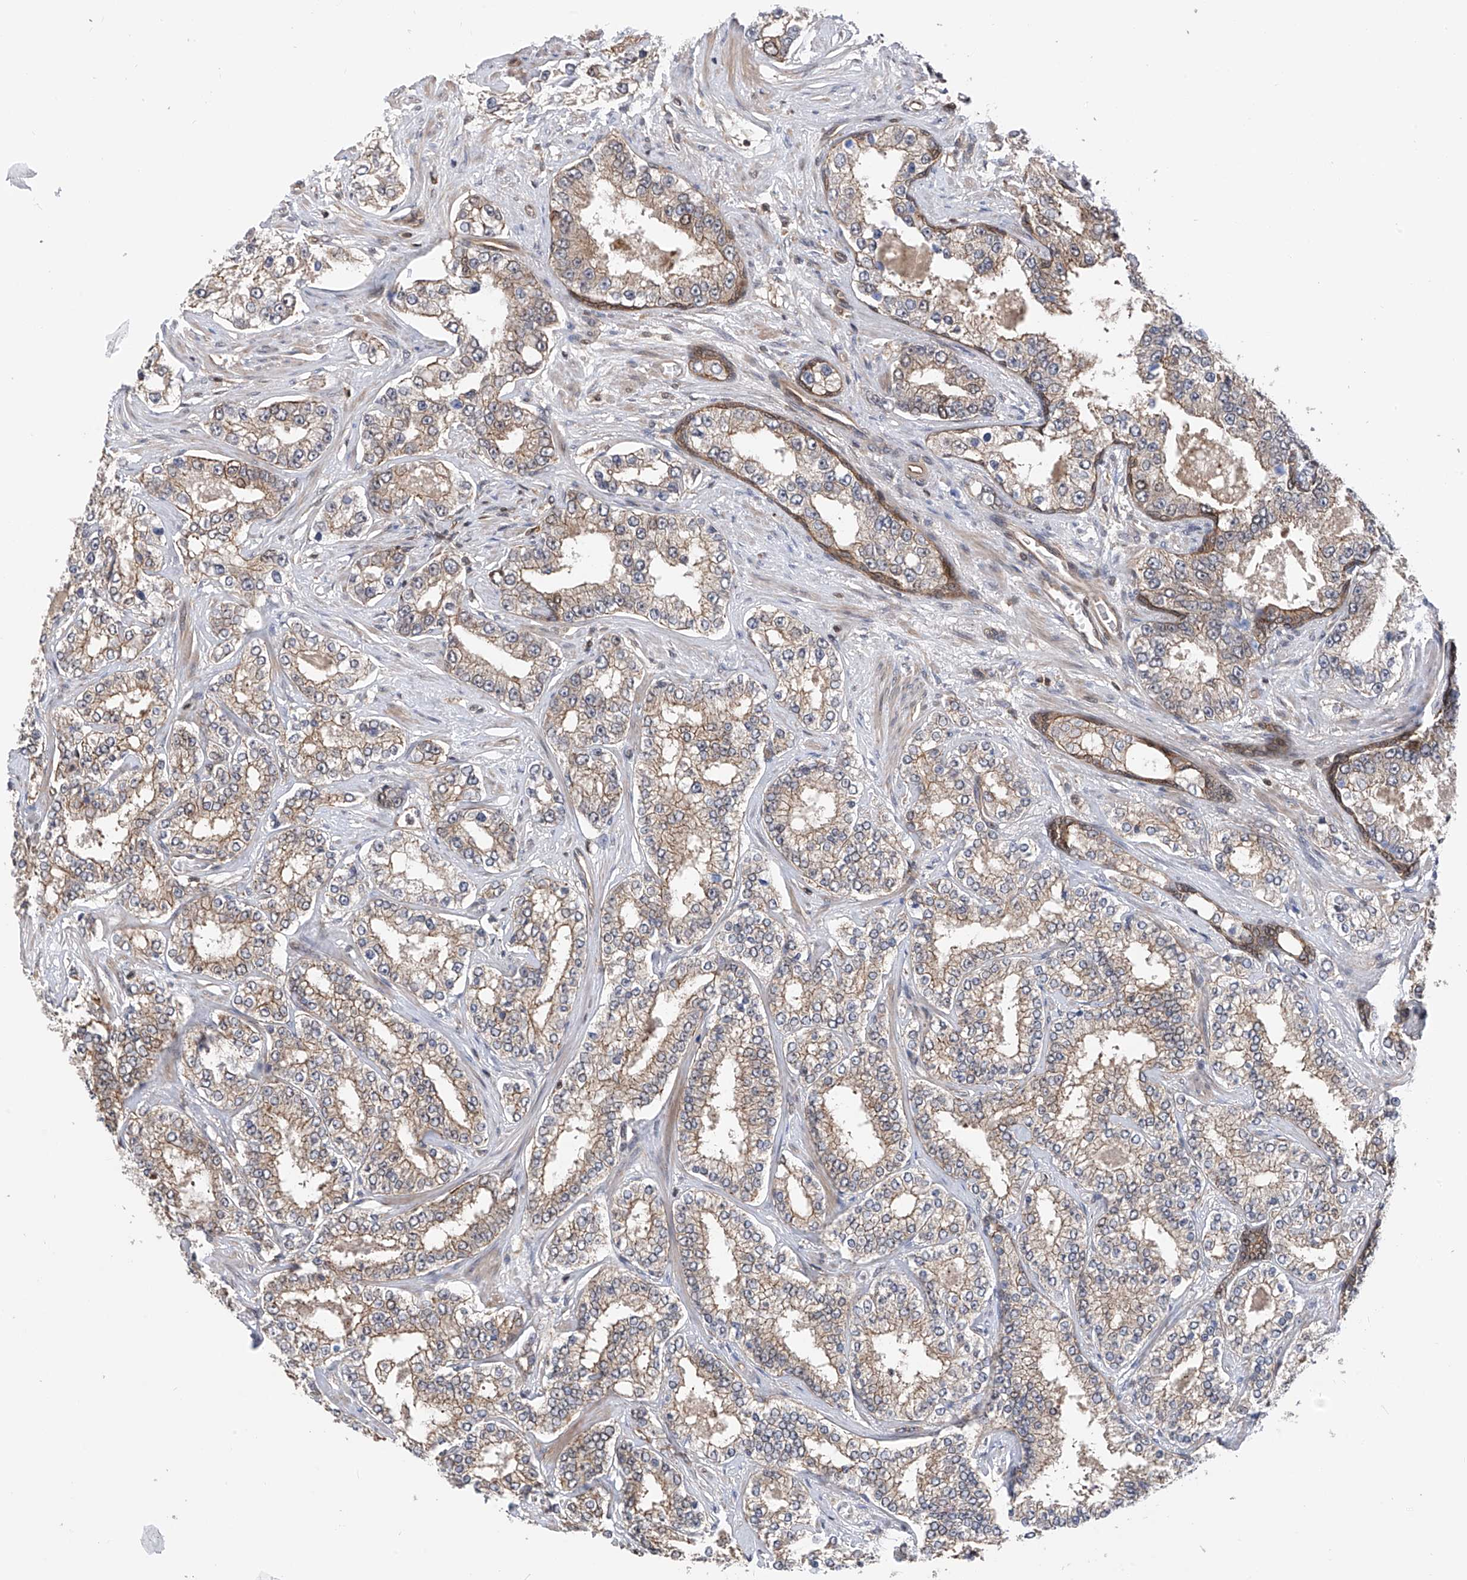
{"staining": {"intensity": "weak", "quantity": ">75%", "location": "cytoplasmic/membranous"}, "tissue": "prostate cancer", "cell_type": "Tumor cells", "image_type": "cancer", "snomed": [{"axis": "morphology", "description": "Normal tissue, NOS"}, {"axis": "morphology", "description": "Adenocarcinoma, High grade"}, {"axis": "topography", "description": "Prostate"}], "caption": "High-grade adenocarcinoma (prostate) stained with DAB (3,3'-diaminobenzidine) IHC demonstrates low levels of weak cytoplasmic/membranous positivity in about >75% of tumor cells.", "gene": "DNAJC9", "patient": {"sex": "male", "age": 83}}